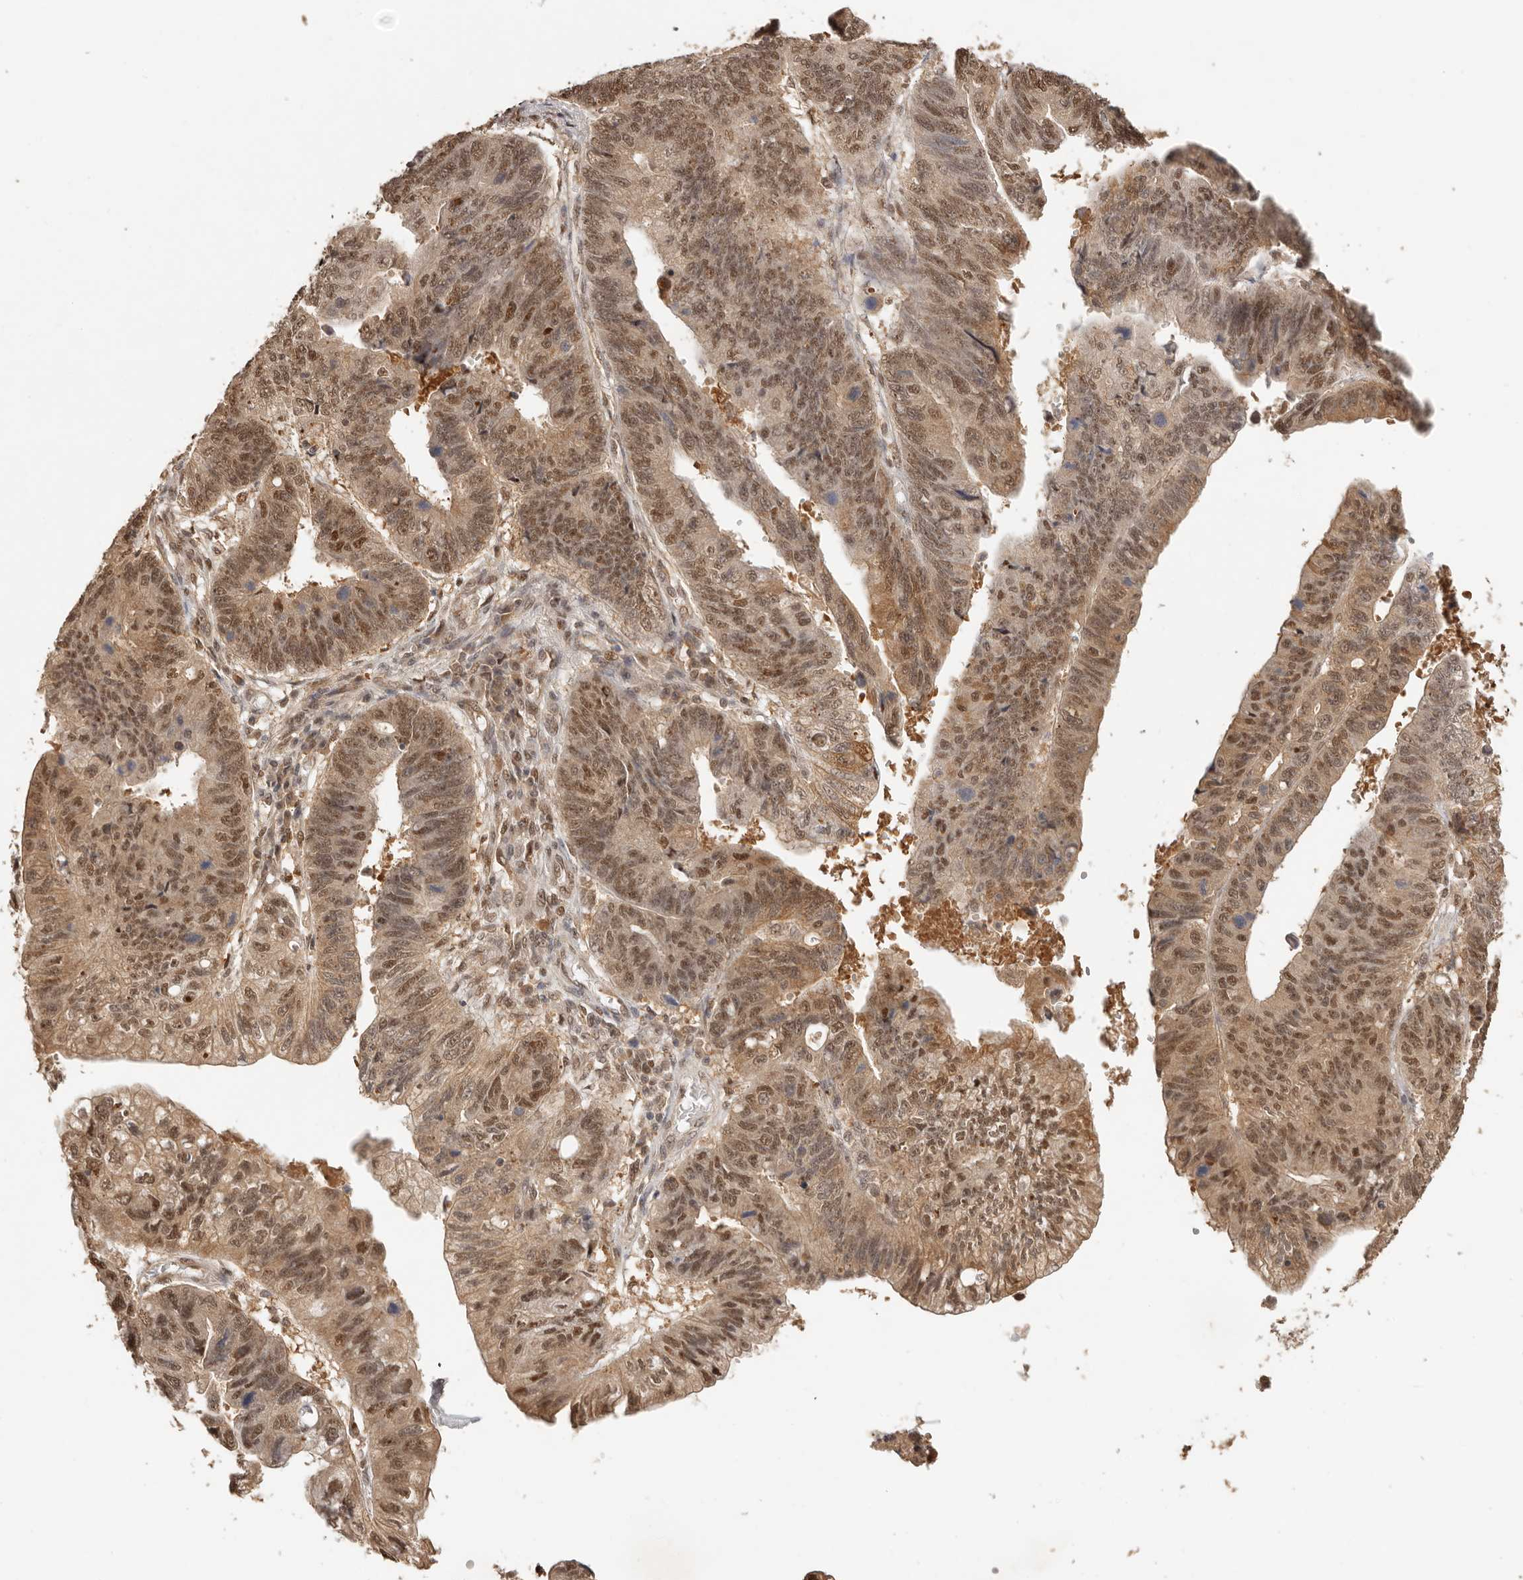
{"staining": {"intensity": "moderate", "quantity": ">75%", "location": "cytoplasmic/membranous,nuclear"}, "tissue": "stomach cancer", "cell_type": "Tumor cells", "image_type": "cancer", "snomed": [{"axis": "morphology", "description": "Adenocarcinoma, NOS"}, {"axis": "topography", "description": "Stomach"}], "caption": "This is an image of immunohistochemistry staining of adenocarcinoma (stomach), which shows moderate expression in the cytoplasmic/membranous and nuclear of tumor cells.", "gene": "PSMA5", "patient": {"sex": "male", "age": 59}}